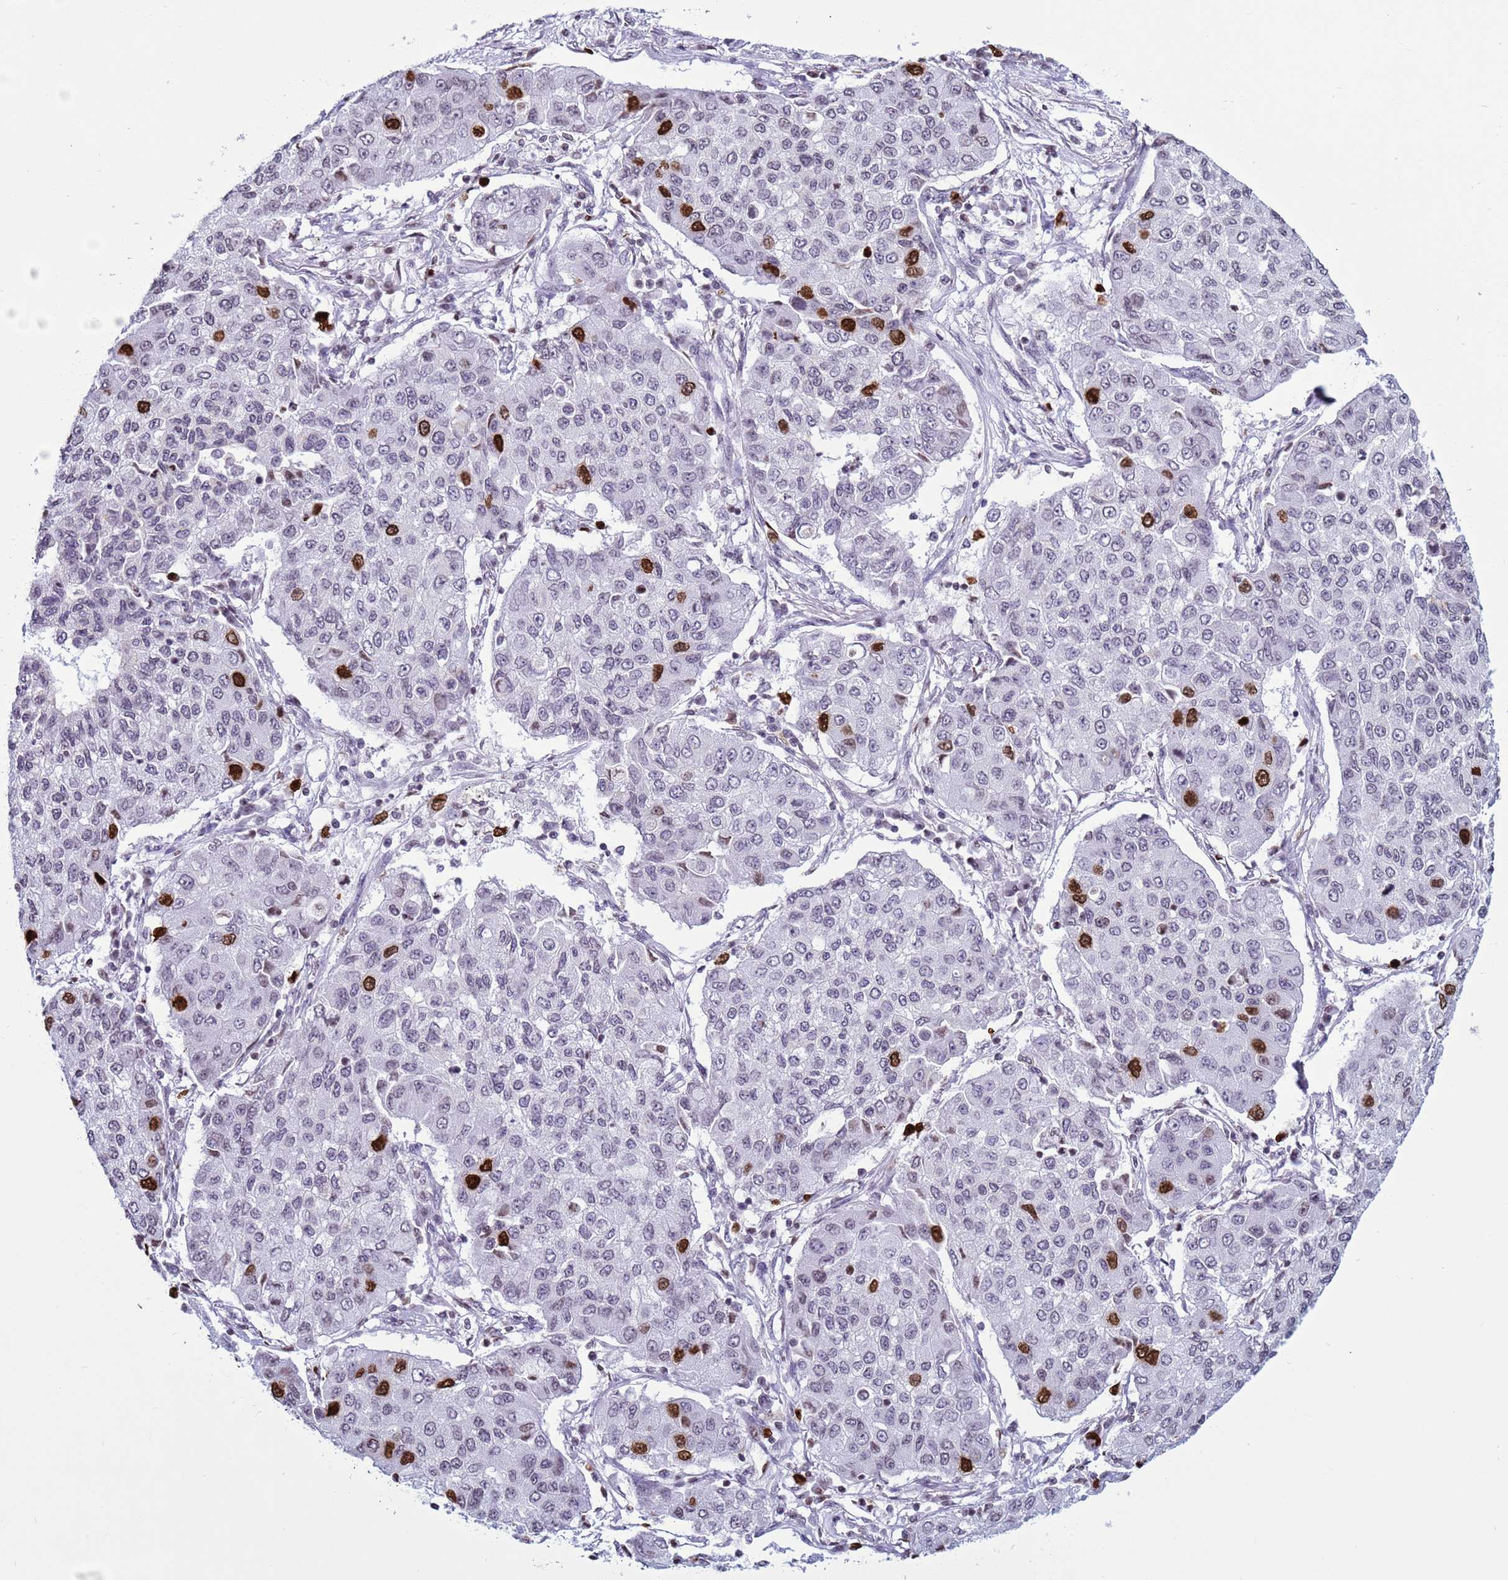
{"staining": {"intensity": "strong", "quantity": "<25%", "location": "nuclear"}, "tissue": "lung cancer", "cell_type": "Tumor cells", "image_type": "cancer", "snomed": [{"axis": "morphology", "description": "Squamous cell carcinoma, NOS"}, {"axis": "topography", "description": "Lung"}], "caption": "A histopathology image showing strong nuclear staining in approximately <25% of tumor cells in squamous cell carcinoma (lung), as visualized by brown immunohistochemical staining.", "gene": "H4C8", "patient": {"sex": "male", "age": 74}}